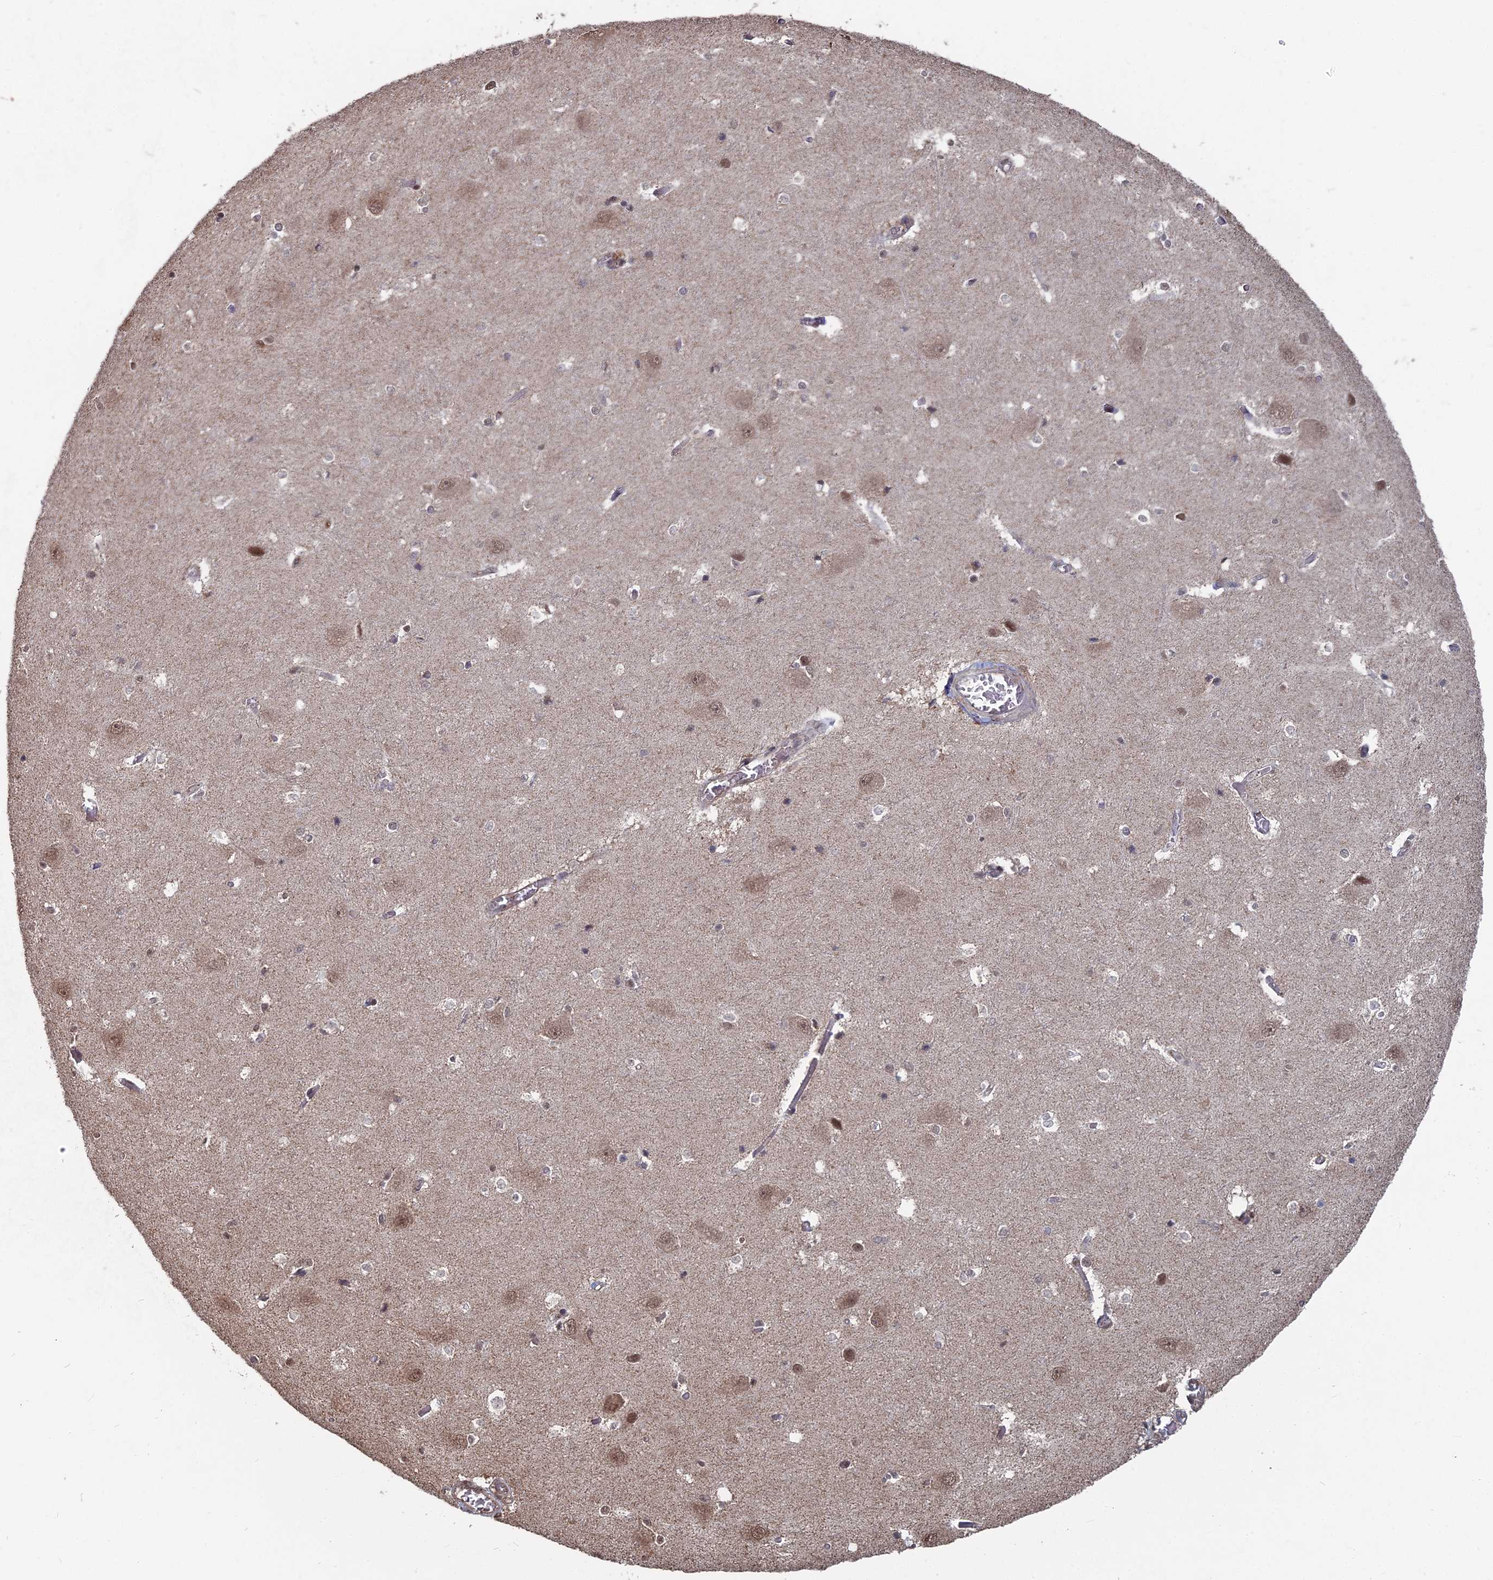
{"staining": {"intensity": "weak", "quantity": "25%-75%", "location": "cytoplasmic/membranous,nuclear"}, "tissue": "caudate", "cell_type": "Glial cells", "image_type": "normal", "snomed": [{"axis": "morphology", "description": "Normal tissue, NOS"}, {"axis": "topography", "description": "Lateral ventricle wall"}], "caption": "This is a micrograph of IHC staining of normal caudate, which shows weak positivity in the cytoplasmic/membranous,nuclear of glial cells.", "gene": "CCNP", "patient": {"sex": "male", "age": 37}}